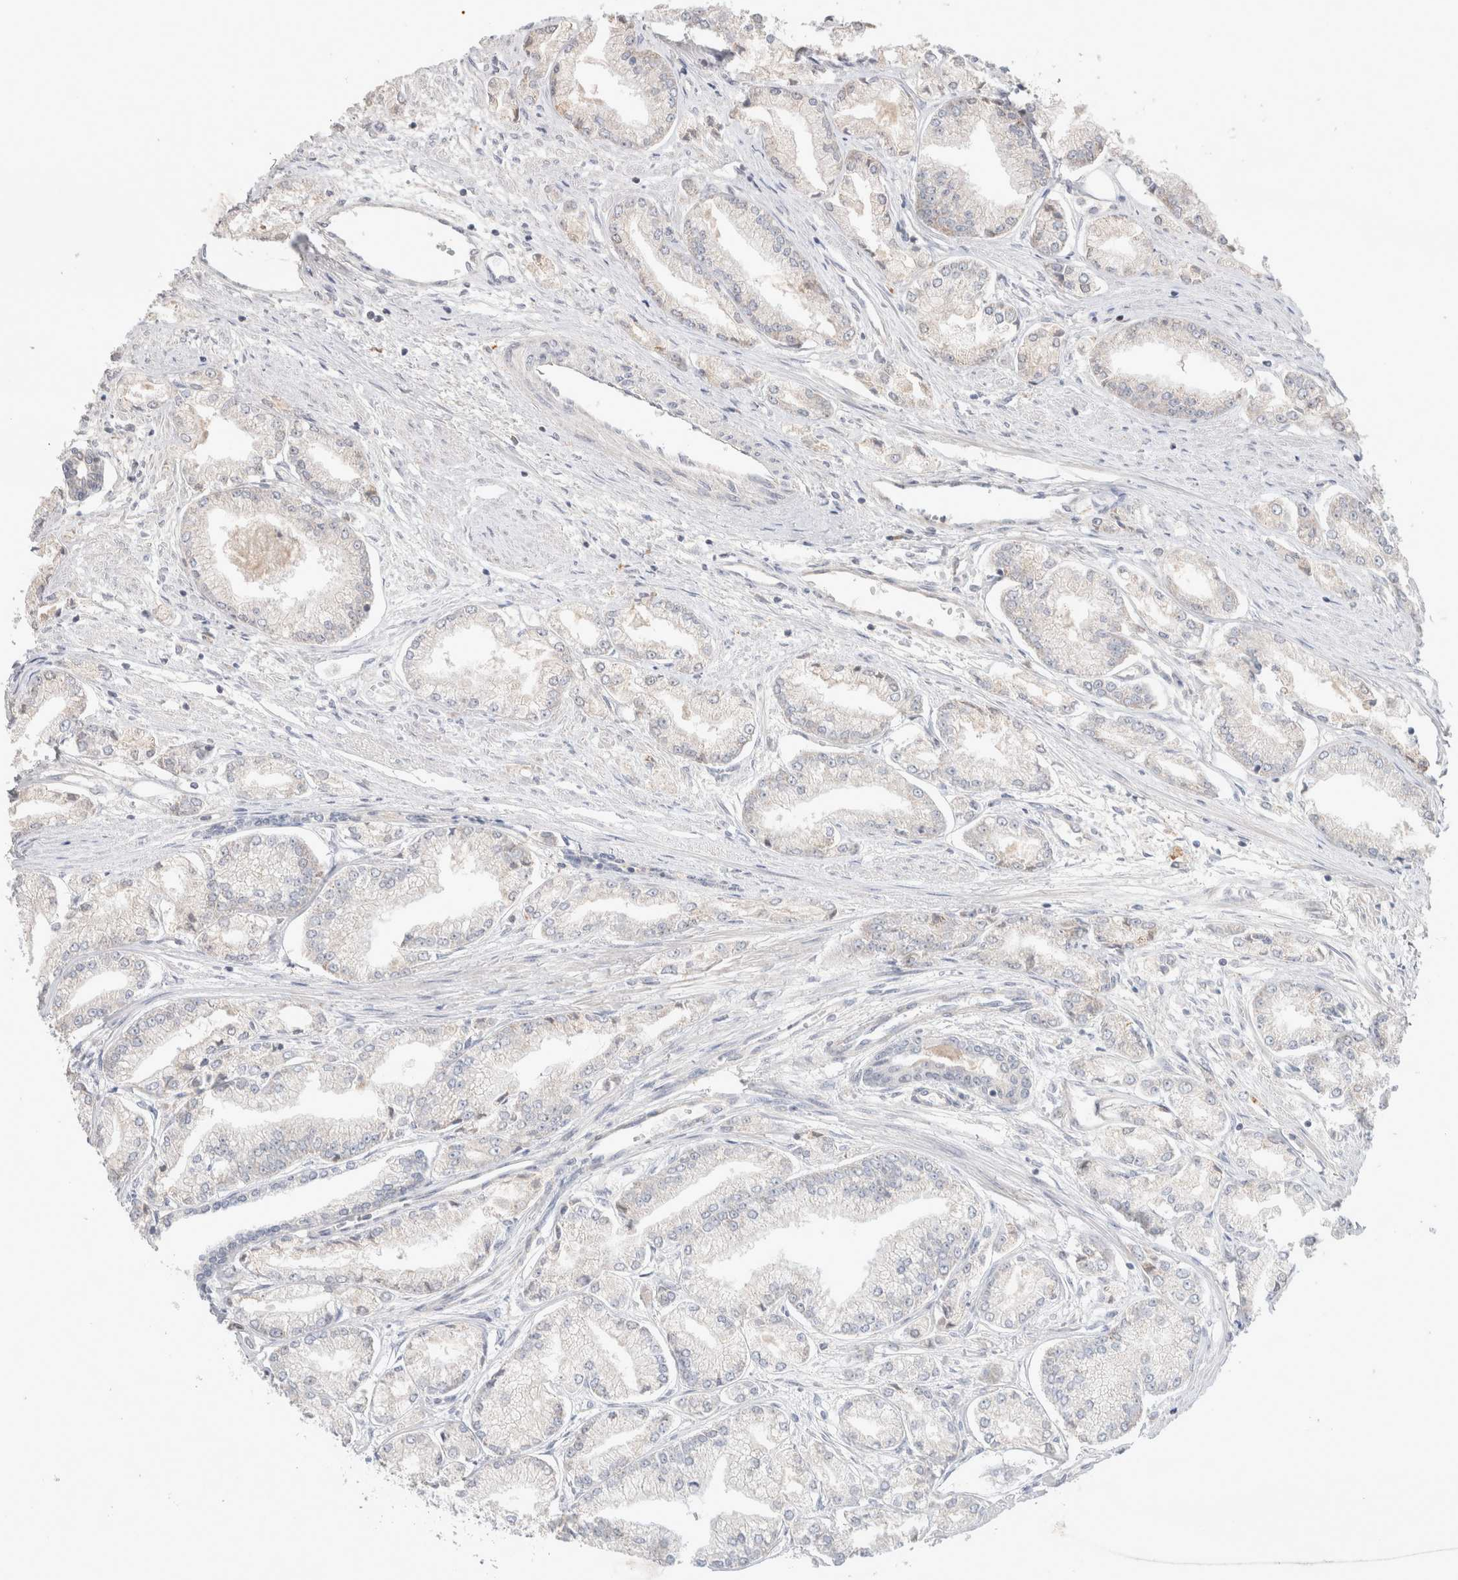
{"staining": {"intensity": "weak", "quantity": "<25%", "location": "cytoplasmic/membranous"}, "tissue": "prostate cancer", "cell_type": "Tumor cells", "image_type": "cancer", "snomed": [{"axis": "morphology", "description": "Adenocarcinoma, Low grade"}, {"axis": "topography", "description": "Prostate"}], "caption": "Human prostate cancer (low-grade adenocarcinoma) stained for a protein using immunohistochemistry displays no expression in tumor cells.", "gene": "SYDE2", "patient": {"sex": "male", "age": 52}}